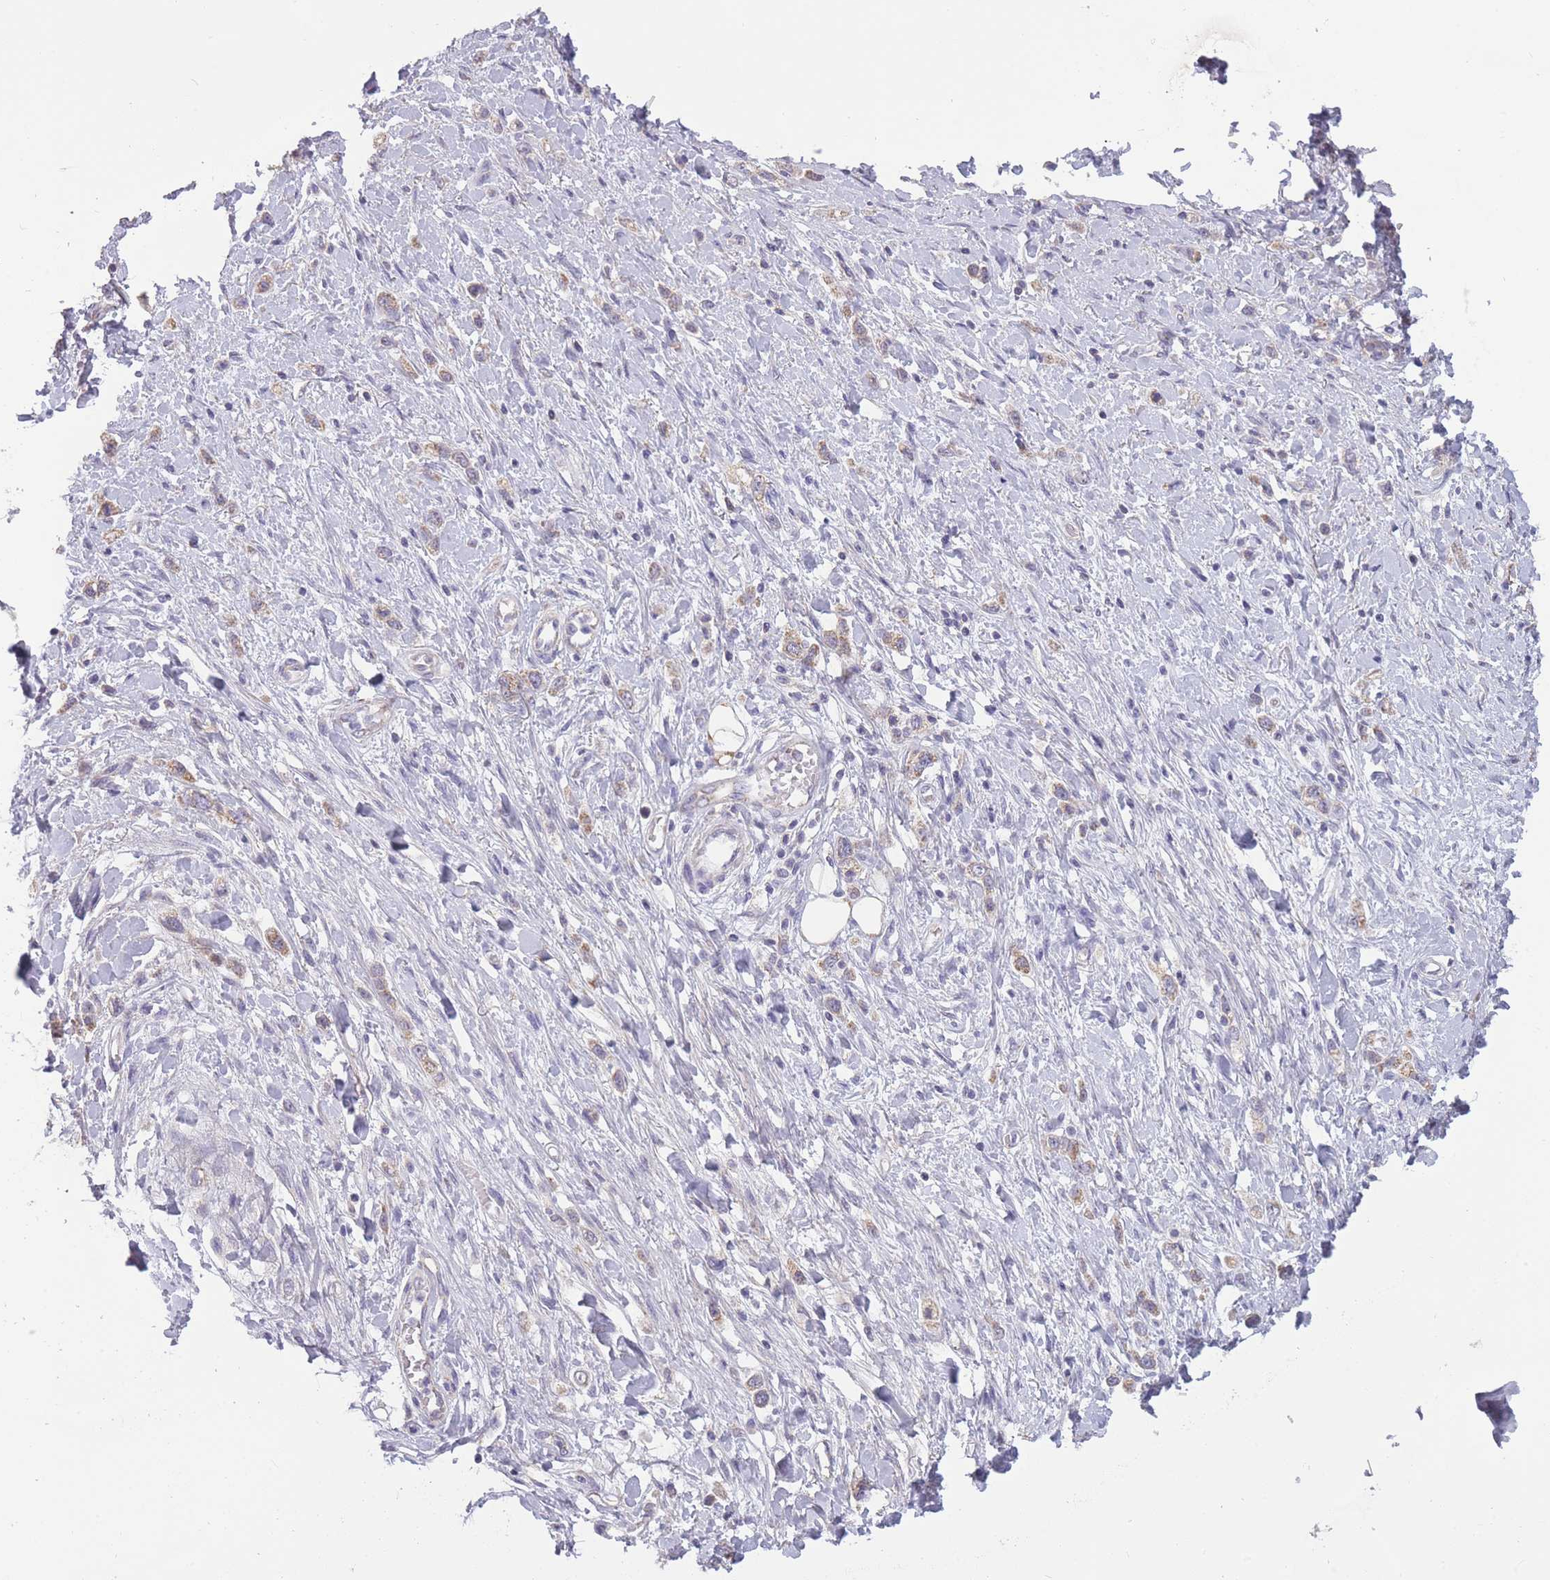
{"staining": {"intensity": "moderate", "quantity": ">75%", "location": "cytoplasmic/membranous"}, "tissue": "stomach cancer", "cell_type": "Tumor cells", "image_type": "cancer", "snomed": [{"axis": "morphology", "description": "Adenocarcinoma, NOS"}, {"axis": "topography", "description": "Stomach"}], "caption": "Stomach adenocarcinoma stained with a protein marker reveals moderate staining in tumor cells.", "gene": "MRPS18C", "patient": {"sex": "female", "age": 65}}